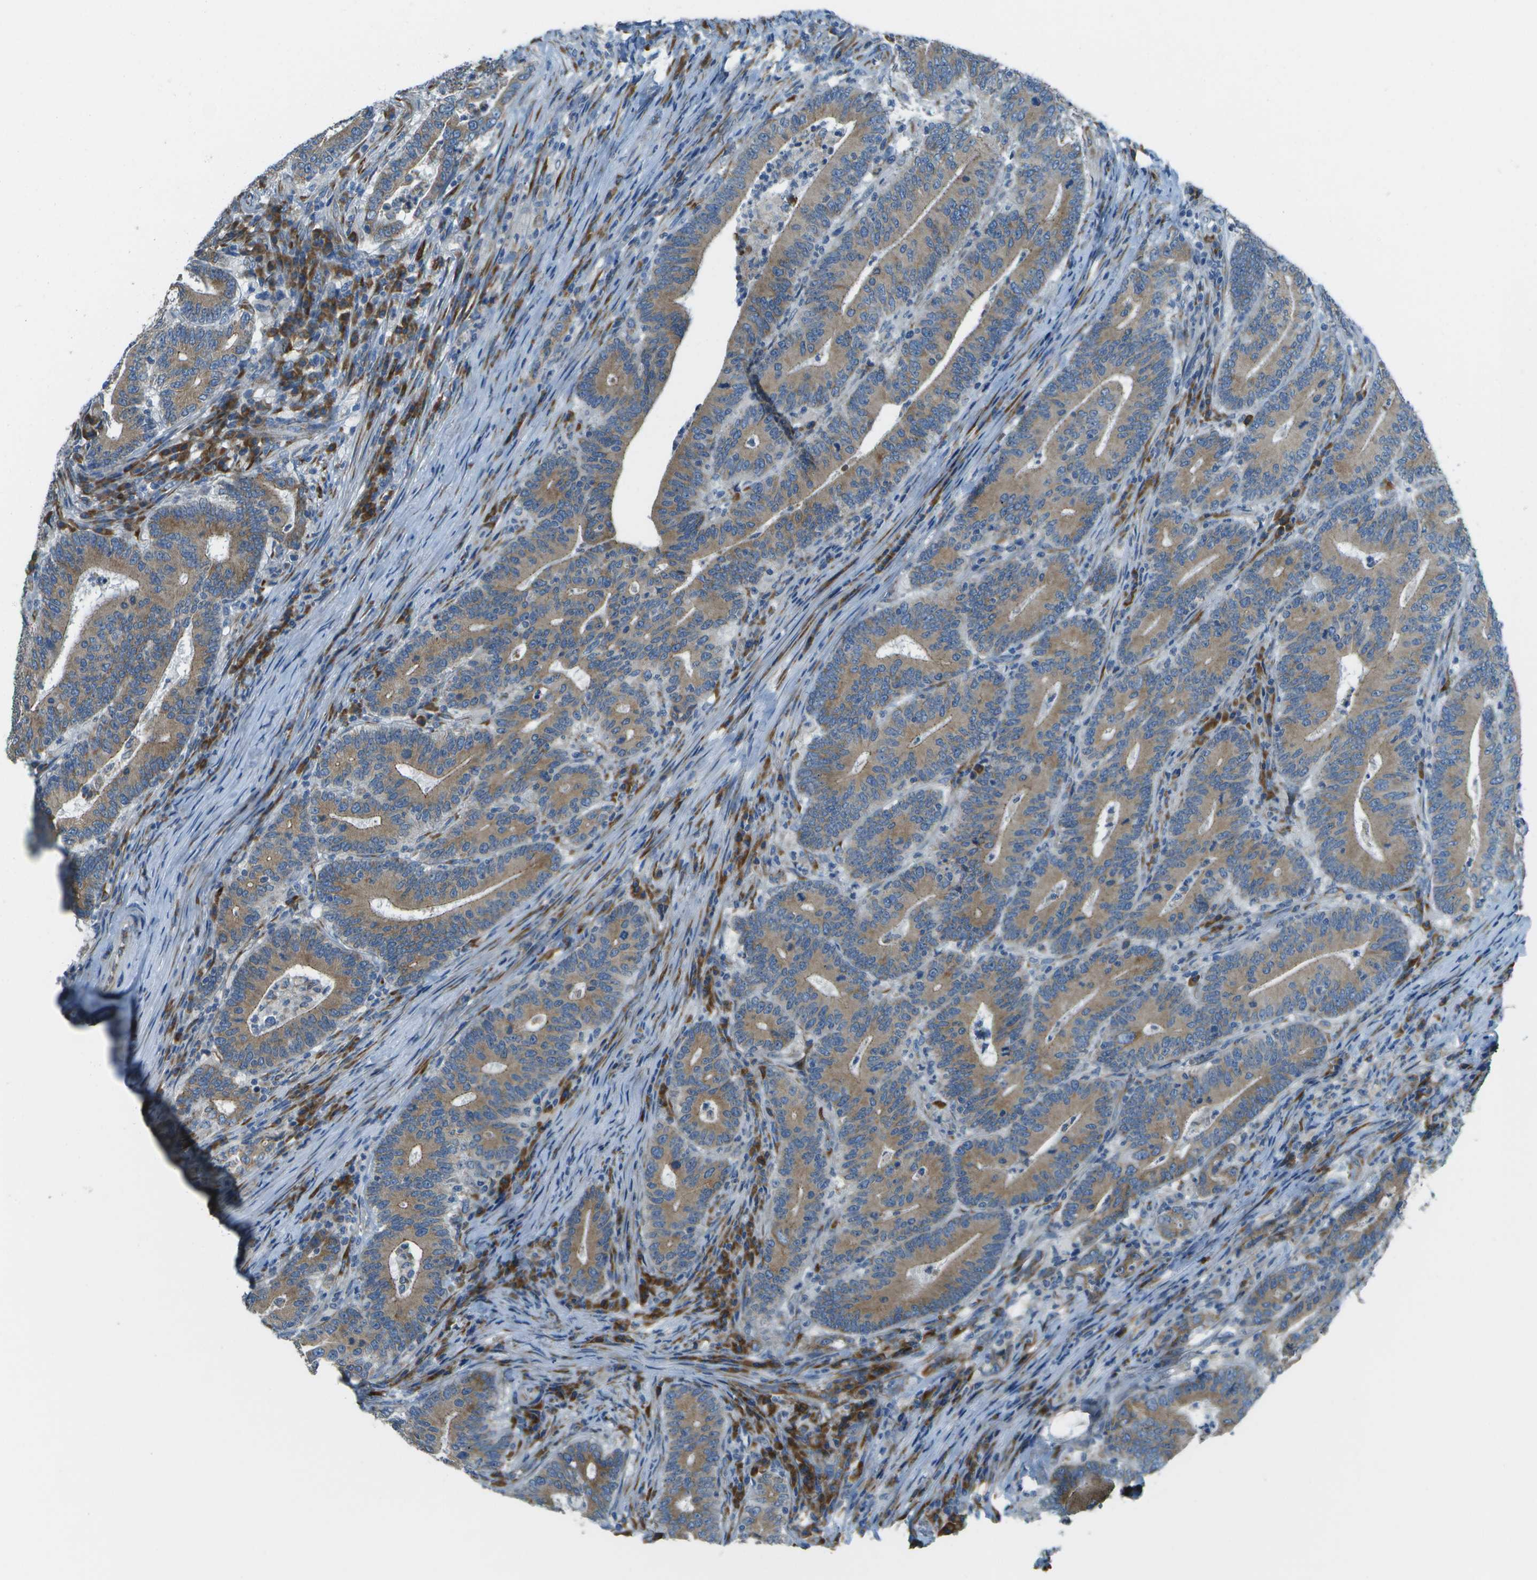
{"staining": {"intensity": "moderate", "quantity": ">75%", "location": "cytoplasmic/membranous"}, "tissue": "colorectal cancer", "cell_type": "Tumor cells", "image_type": "cancer", "snomed": [{"axis": "morphology", "description": "Adenocarcinoma, NOS"}, {"axis": "topography", "description": "Colon"}], "caption": "A histopathology image of colorectal cancer (adenocarcinoma) stained for a protein displays moderate cytoplasmic/membranous brown staining in tumor cells.", "gene": "KCTD3", "patient": {"sex": "female", "age": 66}}